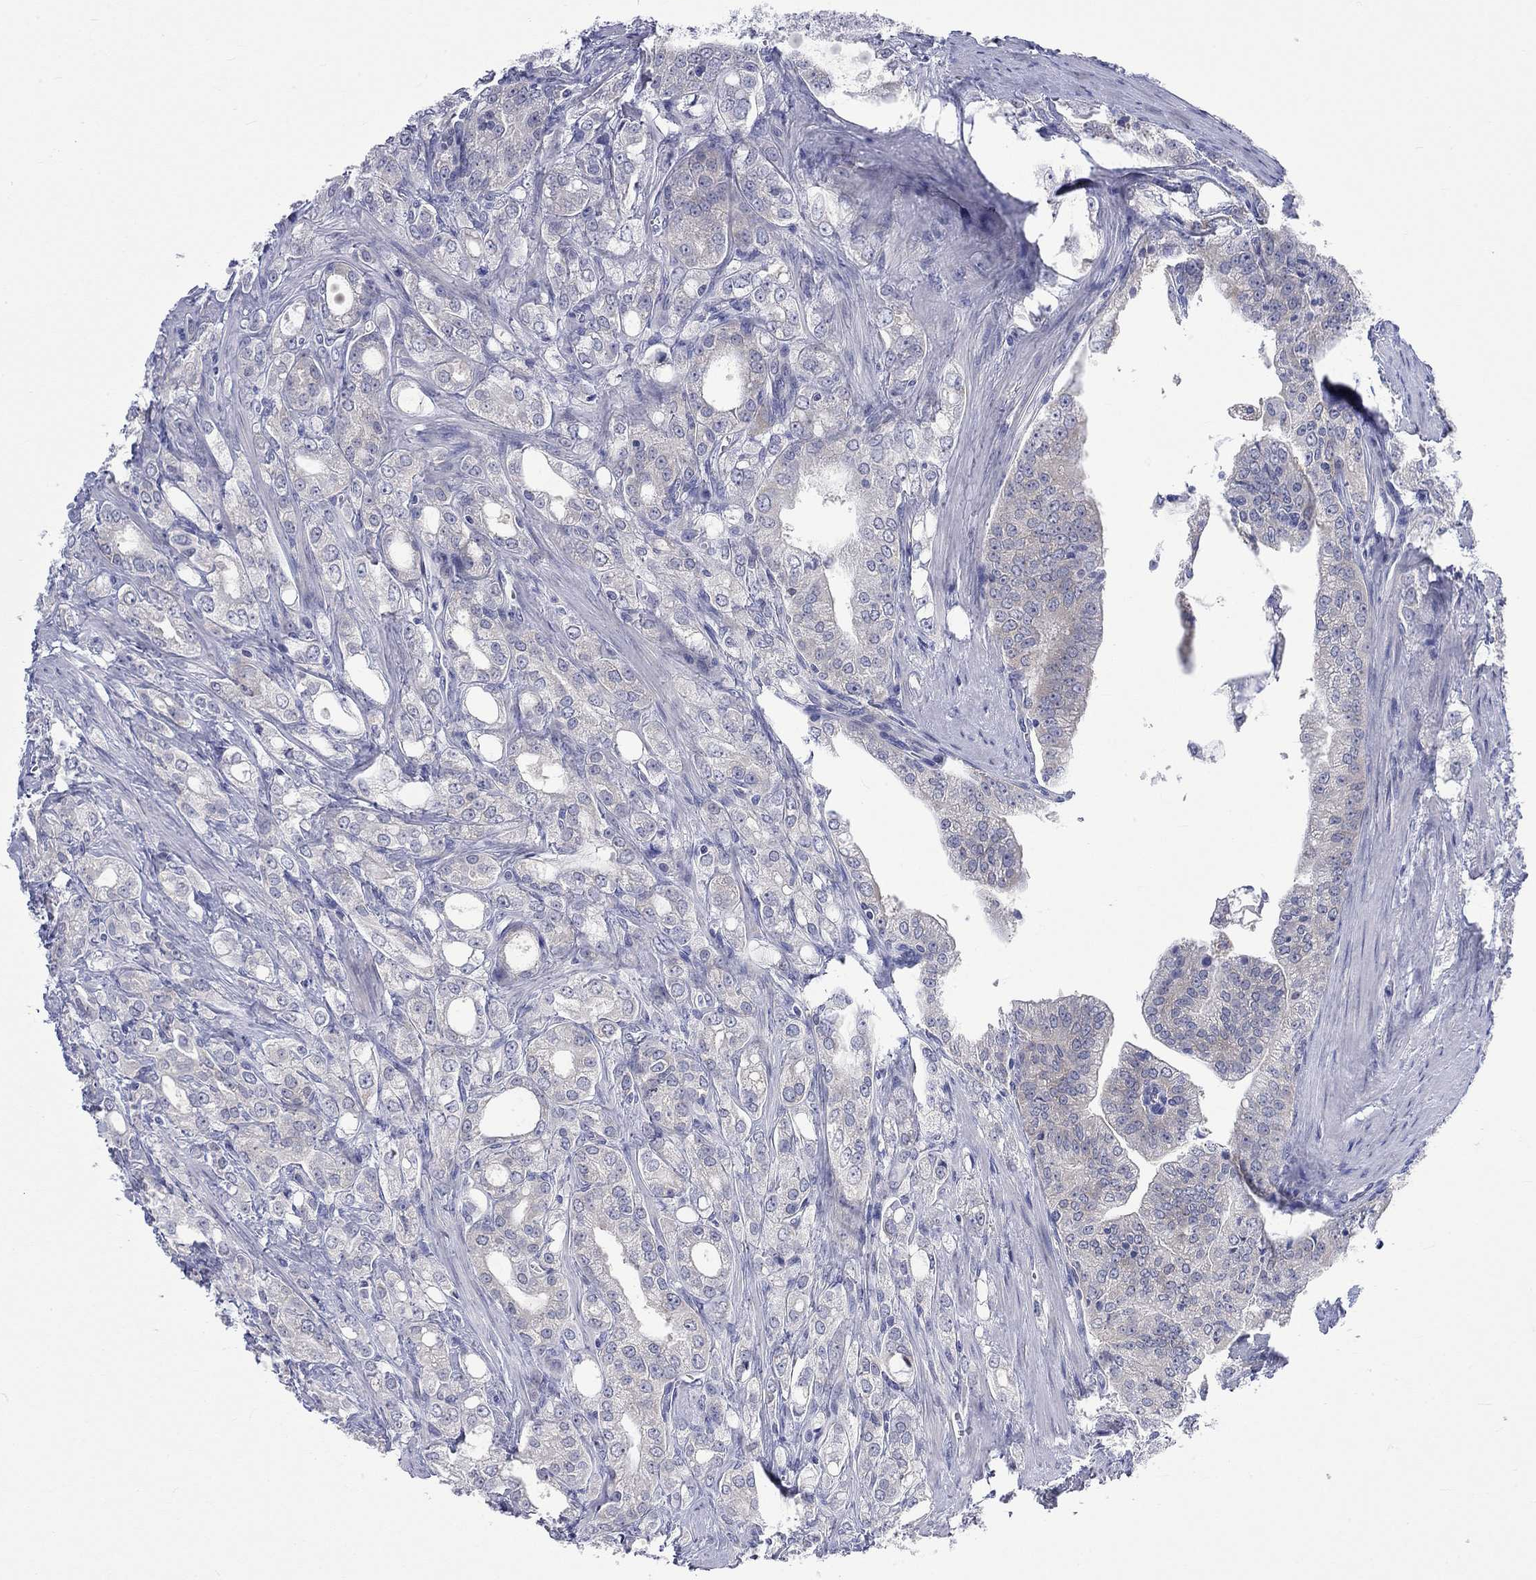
{"staining": {"intensity": "negative", "quantity": "none", "location": "none"}, "tissue": "prostate cancer", "cell_type": "Tumor cells", "image_type": "cancer", "snomed": [{"axis": "morphology", "description": "Adenocarcinoma, NOS"}, {"axis": "morphology", "description": "Adenocarcinoma, High grade"}, {"axis": "topography", "description": "Prostate"}], "caption": "Tumor cells are negative for brown protein staining in high-grade adenocarcinoma (prostate). (Brightfield microscopy of DAB immunohistochemistry at high magnification).", "gene": "CERS1", "patient": {"sex": "male", "age": 70}}